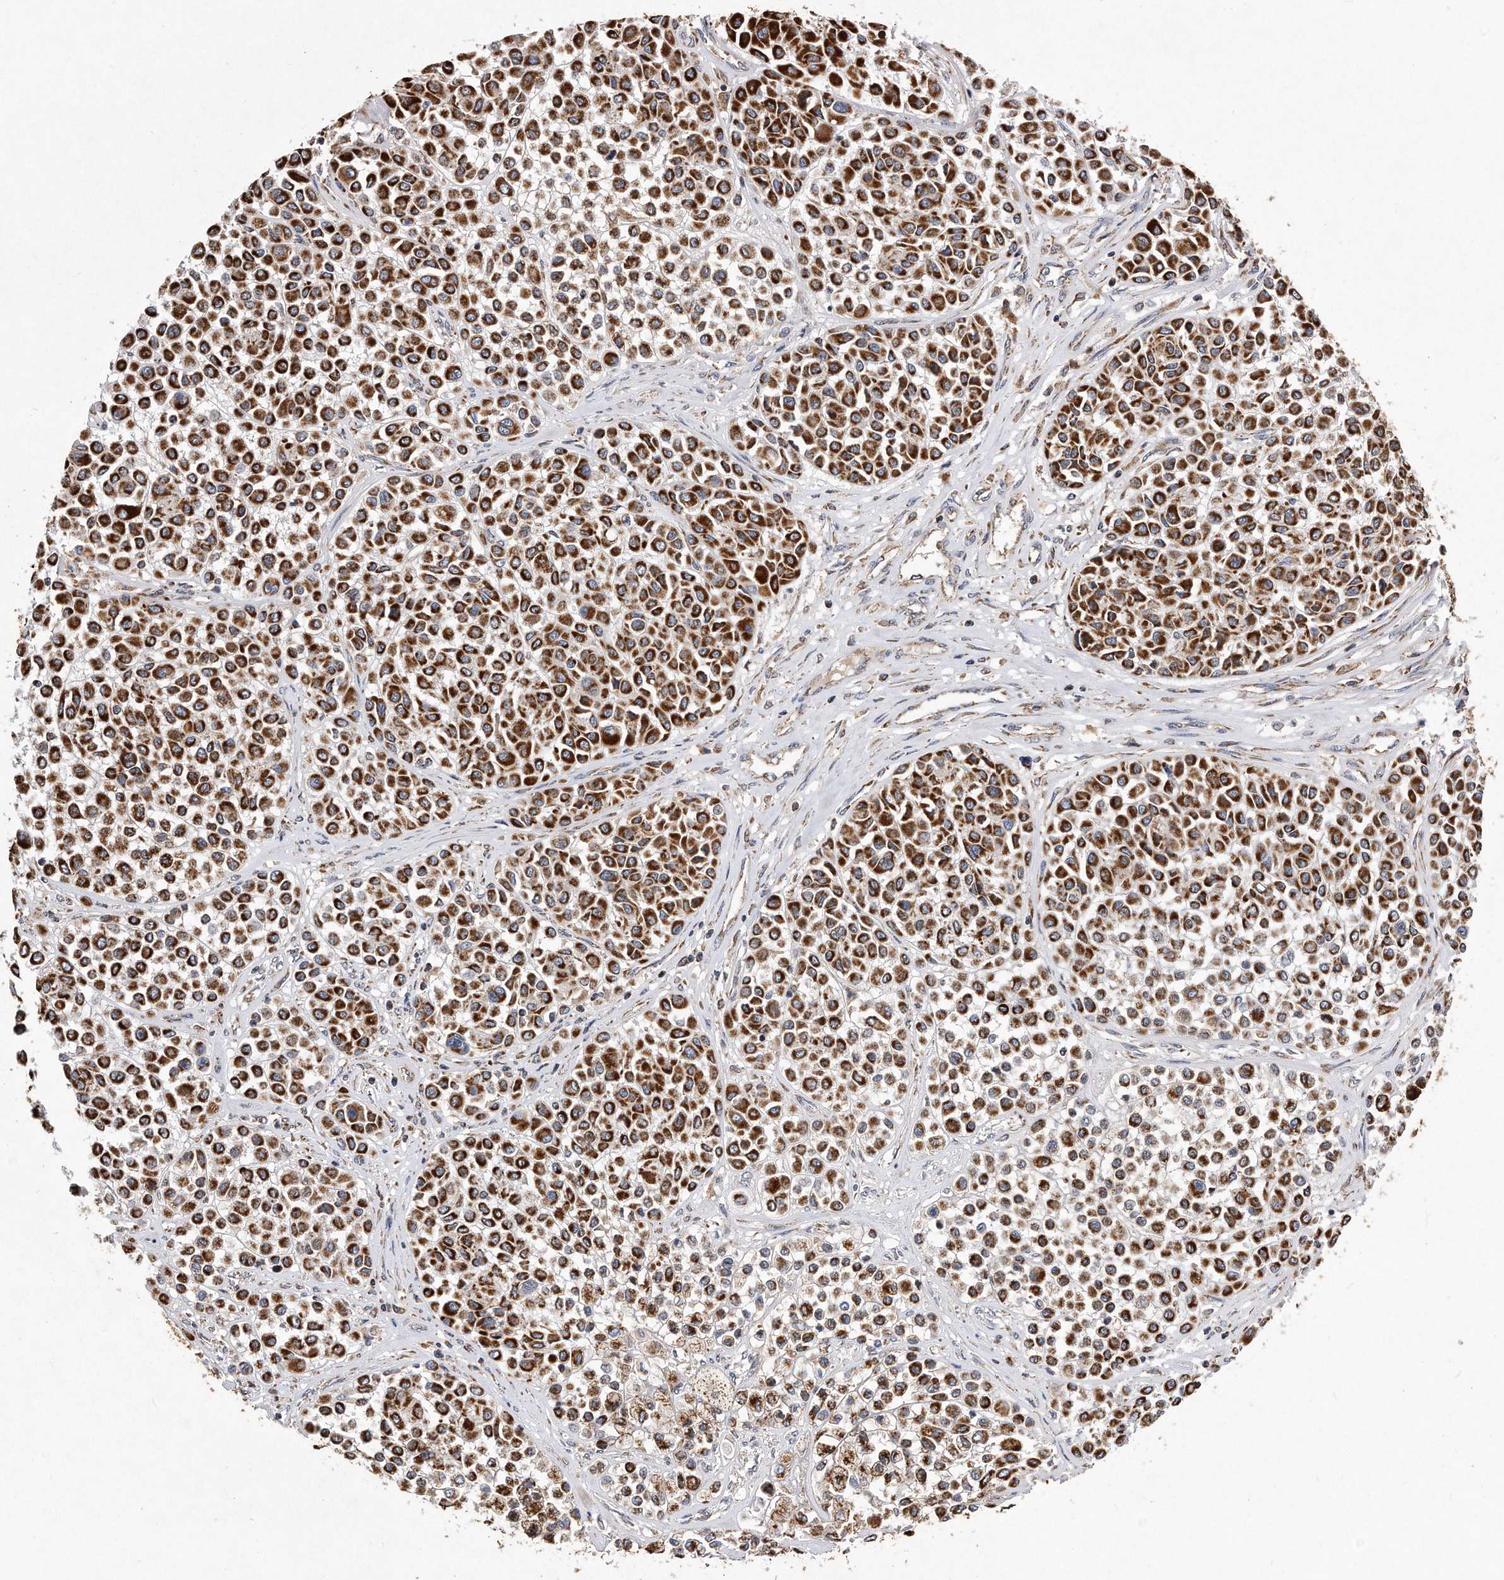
{"staining": {"intensity": "strong", "quantity": ">75%", "location": "cytoplasmic/membranous"}, "tissue": "melanoma", "cell_type": "Tumor cells", "image_type": "cancer", "snomed": [{"axis": "morphology", "description": "Malignant melanoma, Metastatic site"}, {"axis": "topography", "description": "Soft tissue"}], "caption": "Melanoma stained with IHC displays strong cytoplasmic/membranous staining in approximately >75% of tumor cells.", "gene": "PPP5C", "patient": {"sex": "male", "age": 41}}